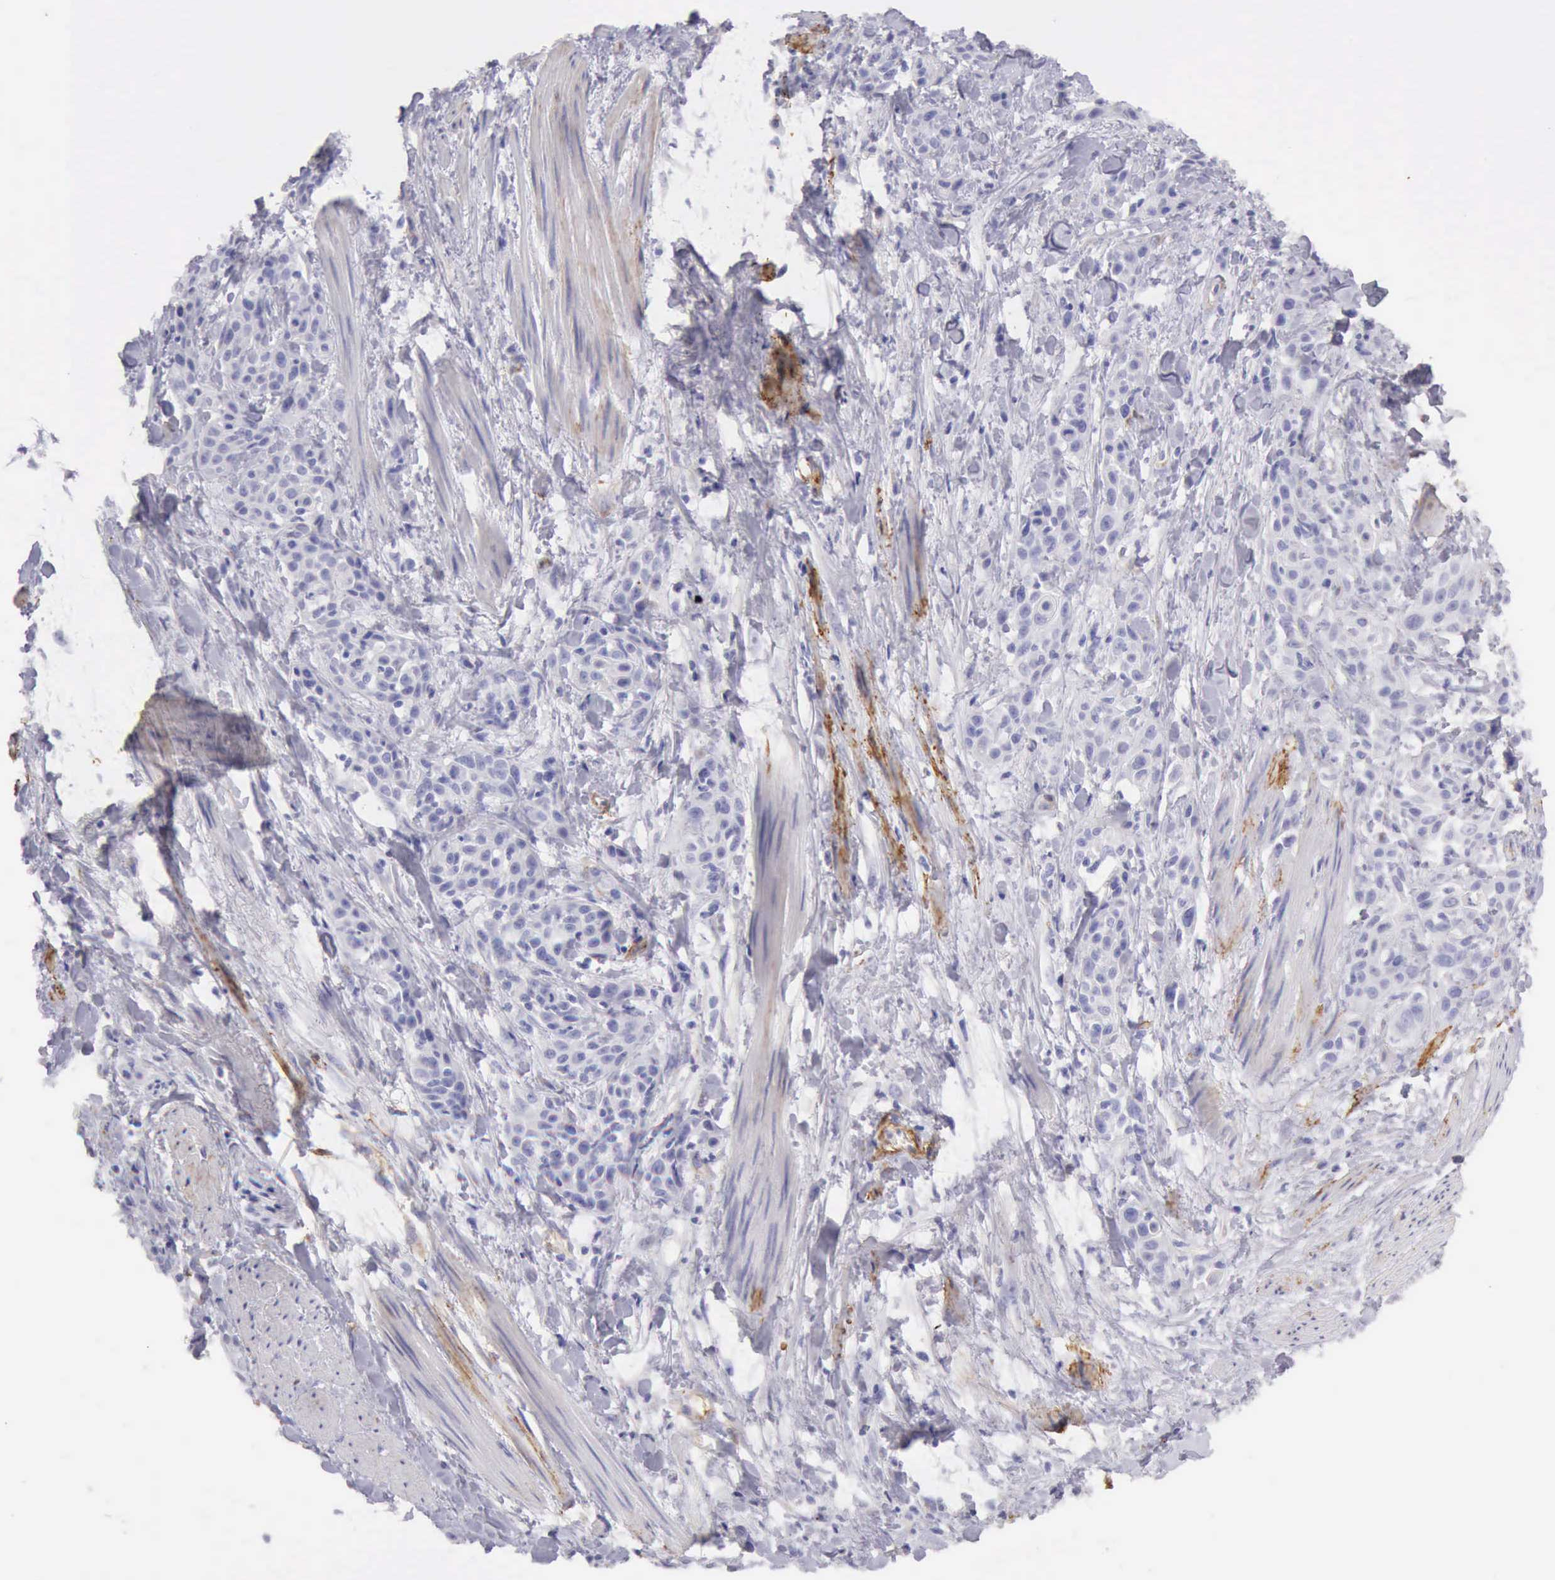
{"staining": {"intensity": "negative", "quantity": "none", "location": "none"}, "tissue": "skin cancer", "cell_type": "Tumor cells", "image_type": "cancer", "snomed": [{"axis": "morphology", "description": "Squamous cell carcinoma, NOS"}, {"axis": "topography", "description": "Skin"}, {"axis": "topography", "description": "Anal"}], "caption": "The immunohistochemistry micrograph has no significant positivity in tumor cells of skin cancer tissue. (DAB immunohistochemistry (IHC), high magnification).", "gene": "AOC3", "patient": {"sex": "male", "age": 64}}